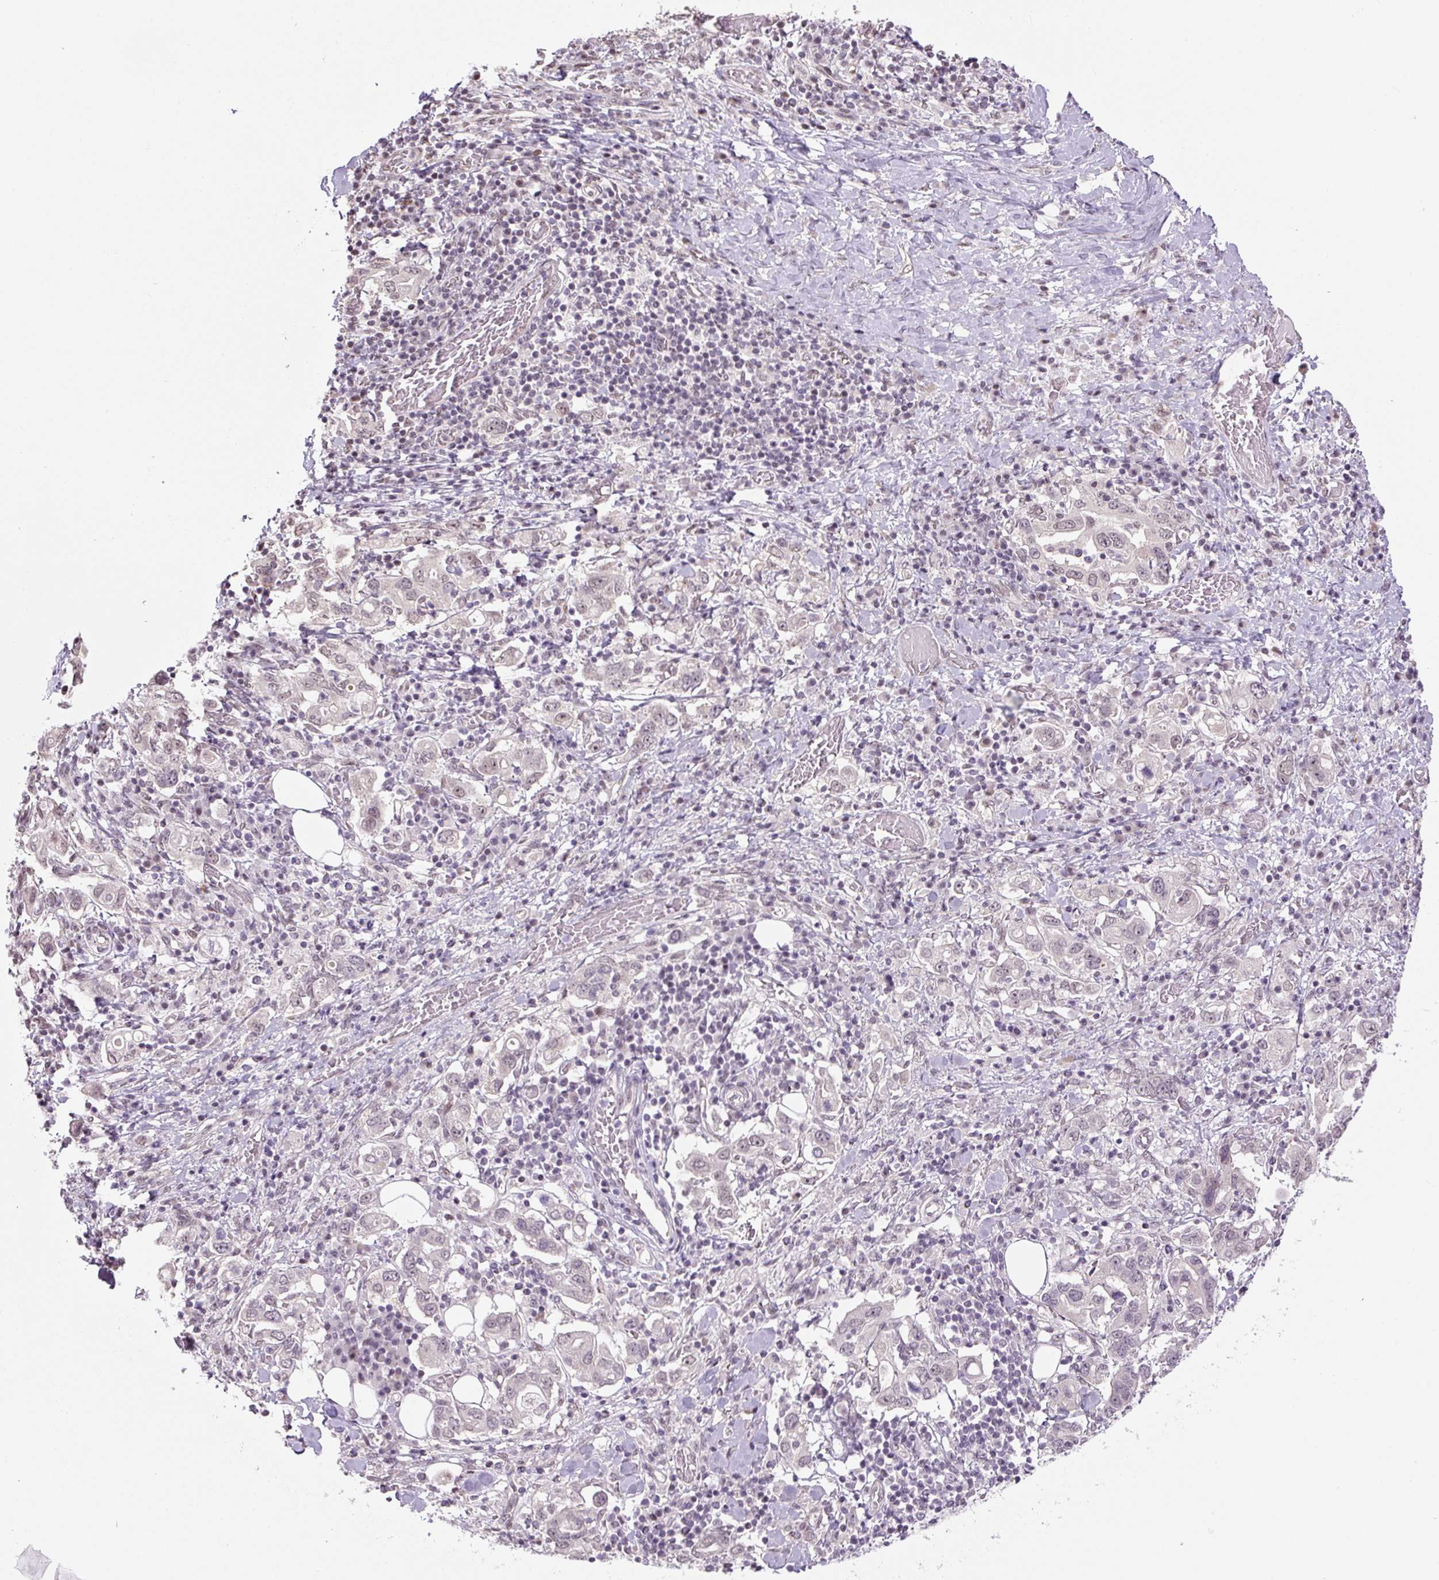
{"staining": {"intensity": "weak", "quantity": "<25%", "location": "nuclear"}, "tissue": "stomach cancer", "cell_type": "Tumor cells", "image_type": "cancer", "snomed": [{"axis": "morphology", "description": "Adenocarcinoma, NOS"}, {"axis": "topography", "description": "Stomach, upper"}, {"axis": "topography", "description": "Stomach"}], "caption": "Stomach cancer (adenocarcinoma) was stained to show a protein in brown. There is no significant staining in tumor cells.", "gene": "TCFL5", "patient": {"sex": "male", "age": 62}}